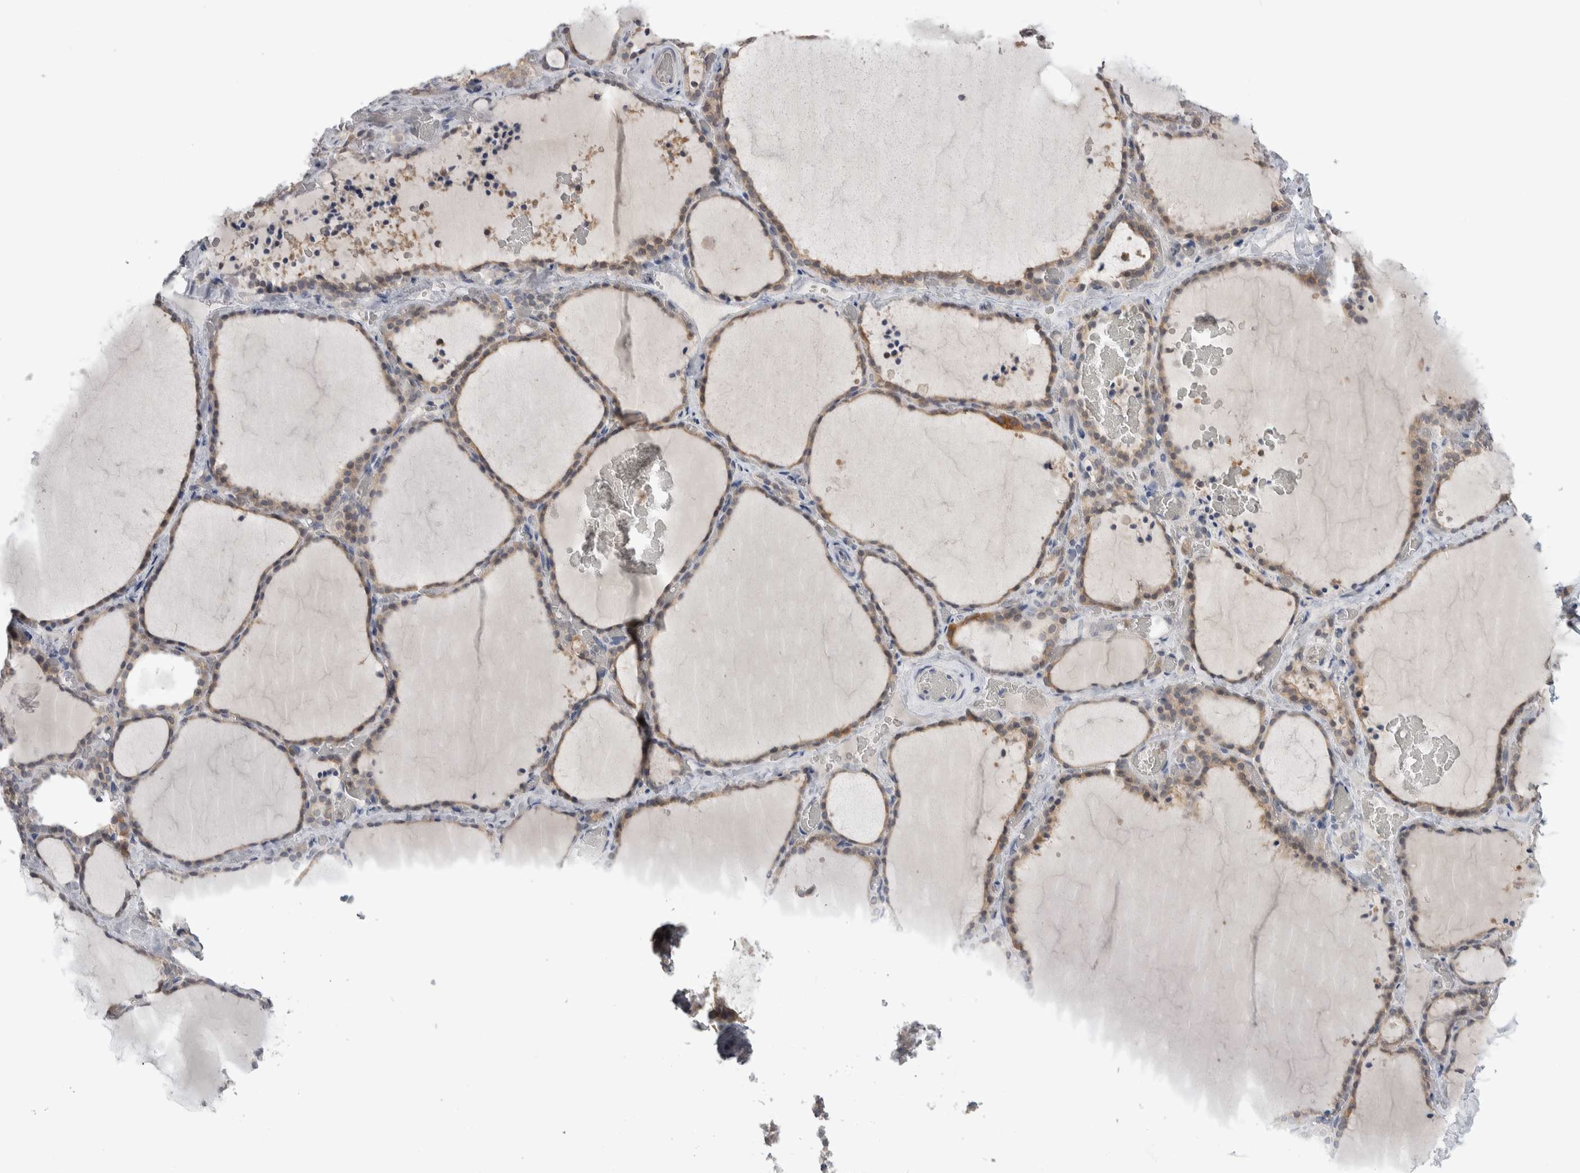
{"staining": {"intensity": "weak", "quantity": ">75%", "location": "cytoplasmic/membranous"}, "tissue": "thyroid gland", "cell_type": "Glandular cells", "image_type": "normal", "snomed": [{"axis": "morphology", "description": "Normal tissue, NOS"}, {"axis": "topography", "description": "Thyroid gland"}], "caption": "Protein expression by immunohistochemistry (IHC) shows weak cytoplasmic/membranous expression in approximately >75% of glandular cells in benign thyroid gland.", "gene": "HTATIP2", "patient": {"sex": "female", "age": 22}}